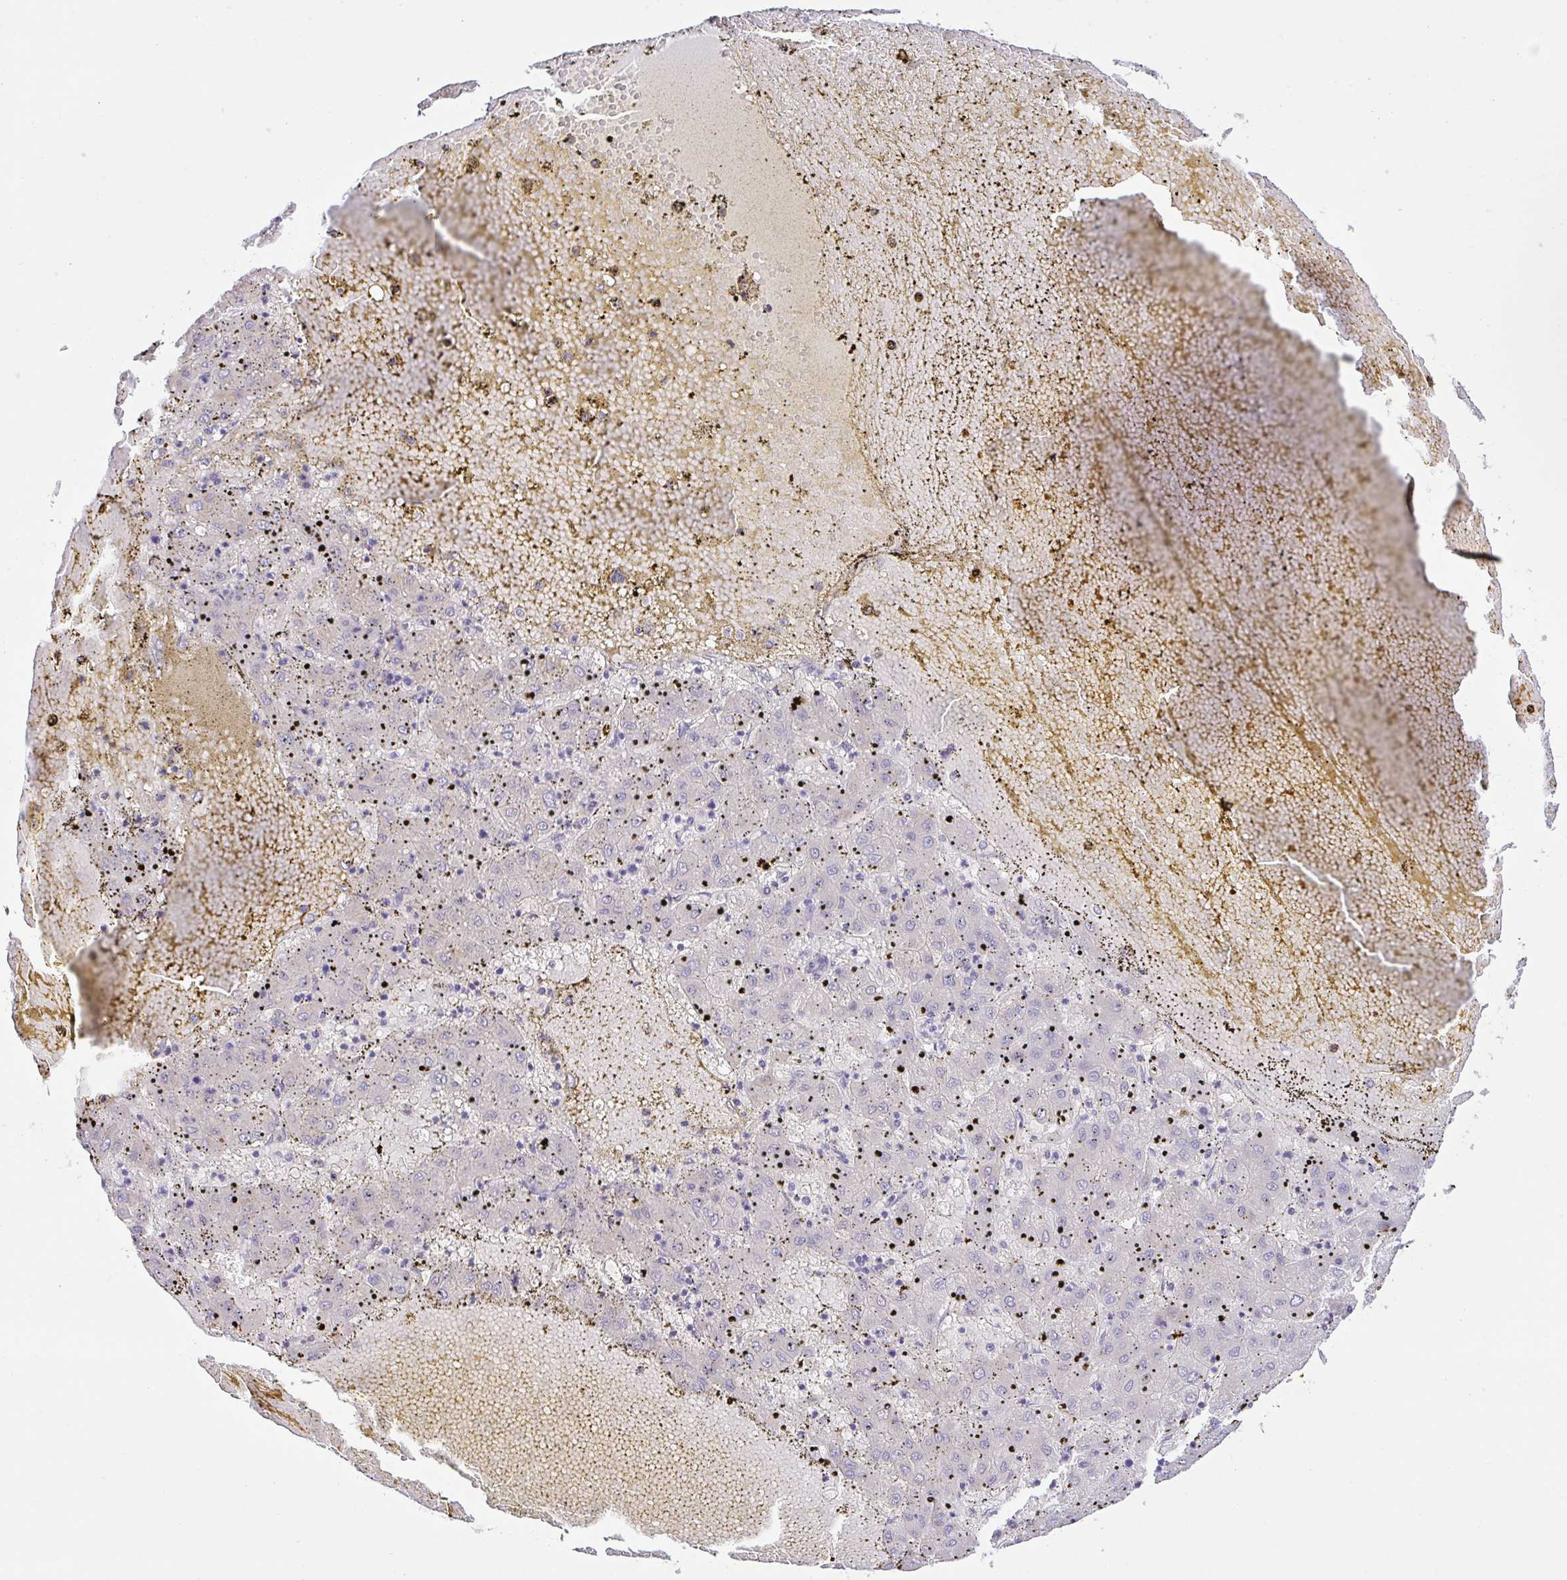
{"staining": {"intensity": "negative", "quantity": "none", "location": "none"}, "tissue": "liver cancer", "cell_type": "Tumor cells", "image_type": "cancer", "snomed": [{"axis": "morphology", "description": "Carcinoma, Hepatocellular, NOS"}, {"axis": "topography", "description": "Liver"}], "caption": "This is a micrograph of immunohistochemistry staining of liver hepatocellular carcinoma, which shows no expression in tumor cells.", "gene": "PYGM", "patient": {"sex": "male", "age": 72}}